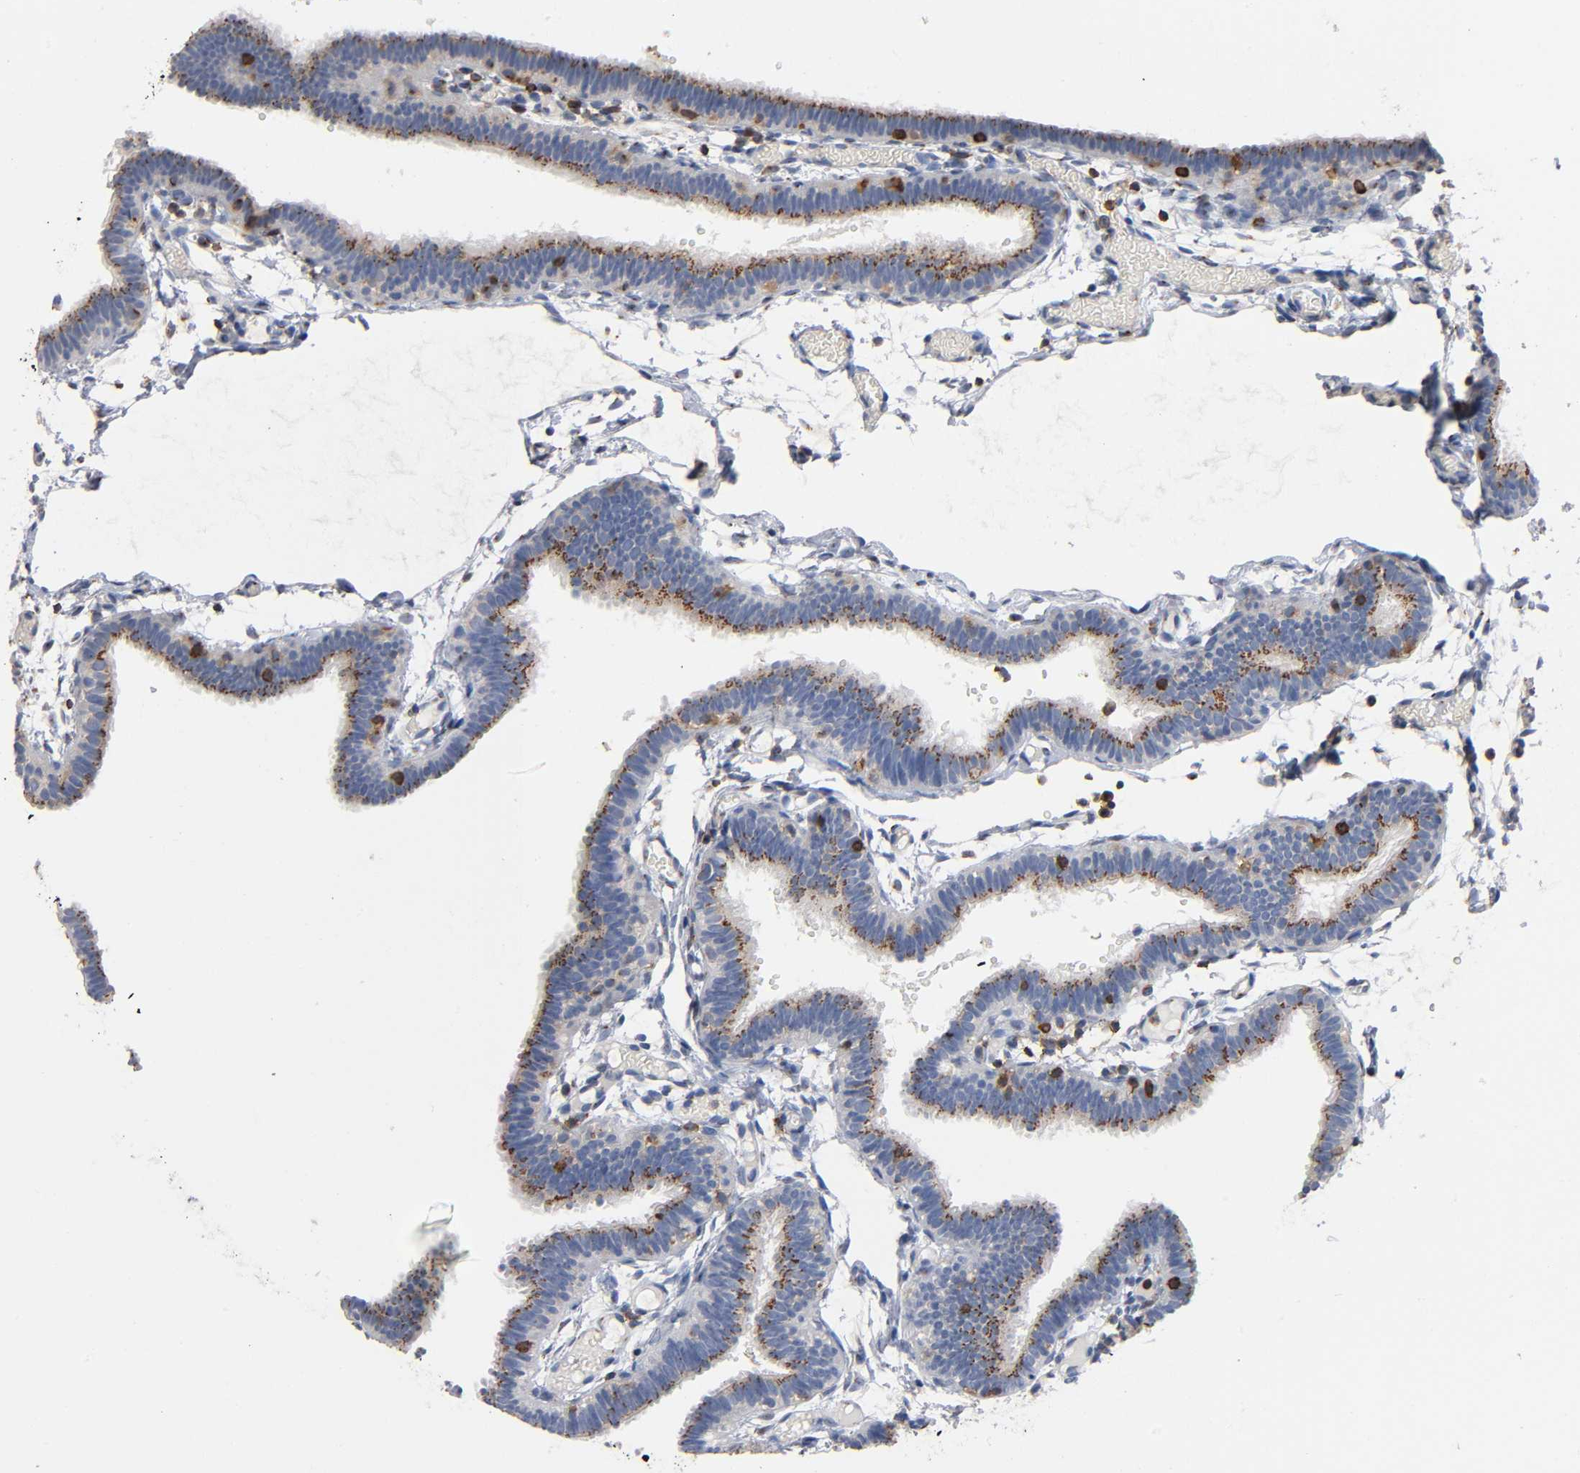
{"staining": {"intensity": "moderate", "quantity": ">75%", "location": "cytoplasmic/membranous"}, "tissue": "fallopian tube", "cell_type": "Glandular cells", "image_type": "normal", "snomed": [{"axis": "morphology", "description": "Normal tissue, NOS"}, {"axis": "topography", "description": "Fallopian tube"}], "caption": "Moderate cytoplasmic/membranous staining for a protein is identified in about >75% of glandular cells of benign fallopian tube using IHC.", "gene": "CAPN10", "patient": {"sex": "female", "age": 29}}